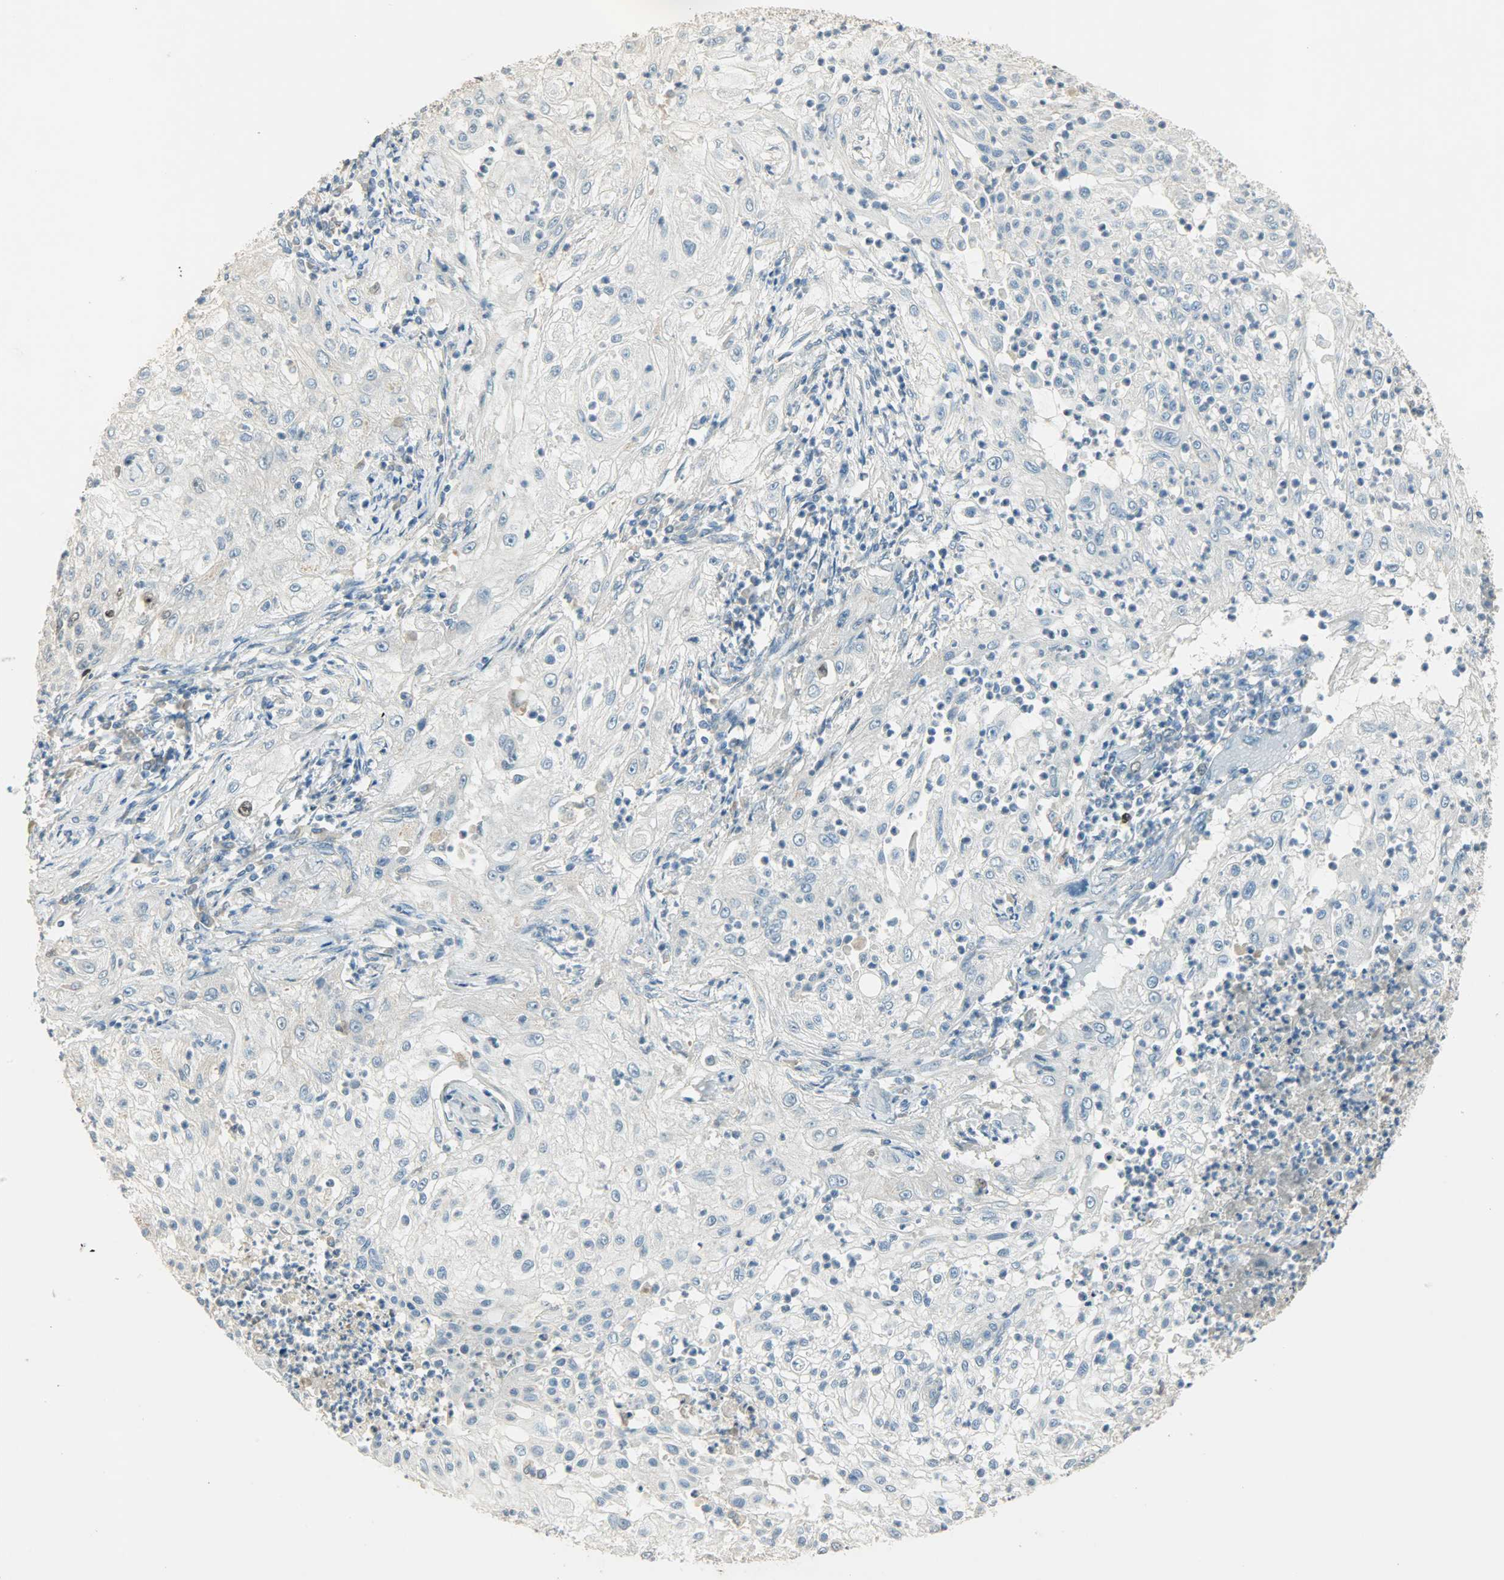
{"staining": {"intensity": "negative", "quantity": "none", "location": "none"}, "tissue": "lung cancer", "cell_type": "Tumor cells", "image_type": "cancer", "snomed": [{"axis": "morphology", "description": "Inflammation, NOS"}, {"axis": "morphology", "description": "Squamous cell carcinoma, NOS"}, {"axis": "topography", "description": "Lymph node"}, {"axis": "topography", "description": "Soft tissue"}, {"axis": "topography", "description": "Lung"}], "caption": "The IHC photomicrograph has no significant staining in tumor cells of lung cancer (squamous cell carcinoma) tissue.", "gene": "TPX2", "patient": {"sex": "male", "age": 66}}